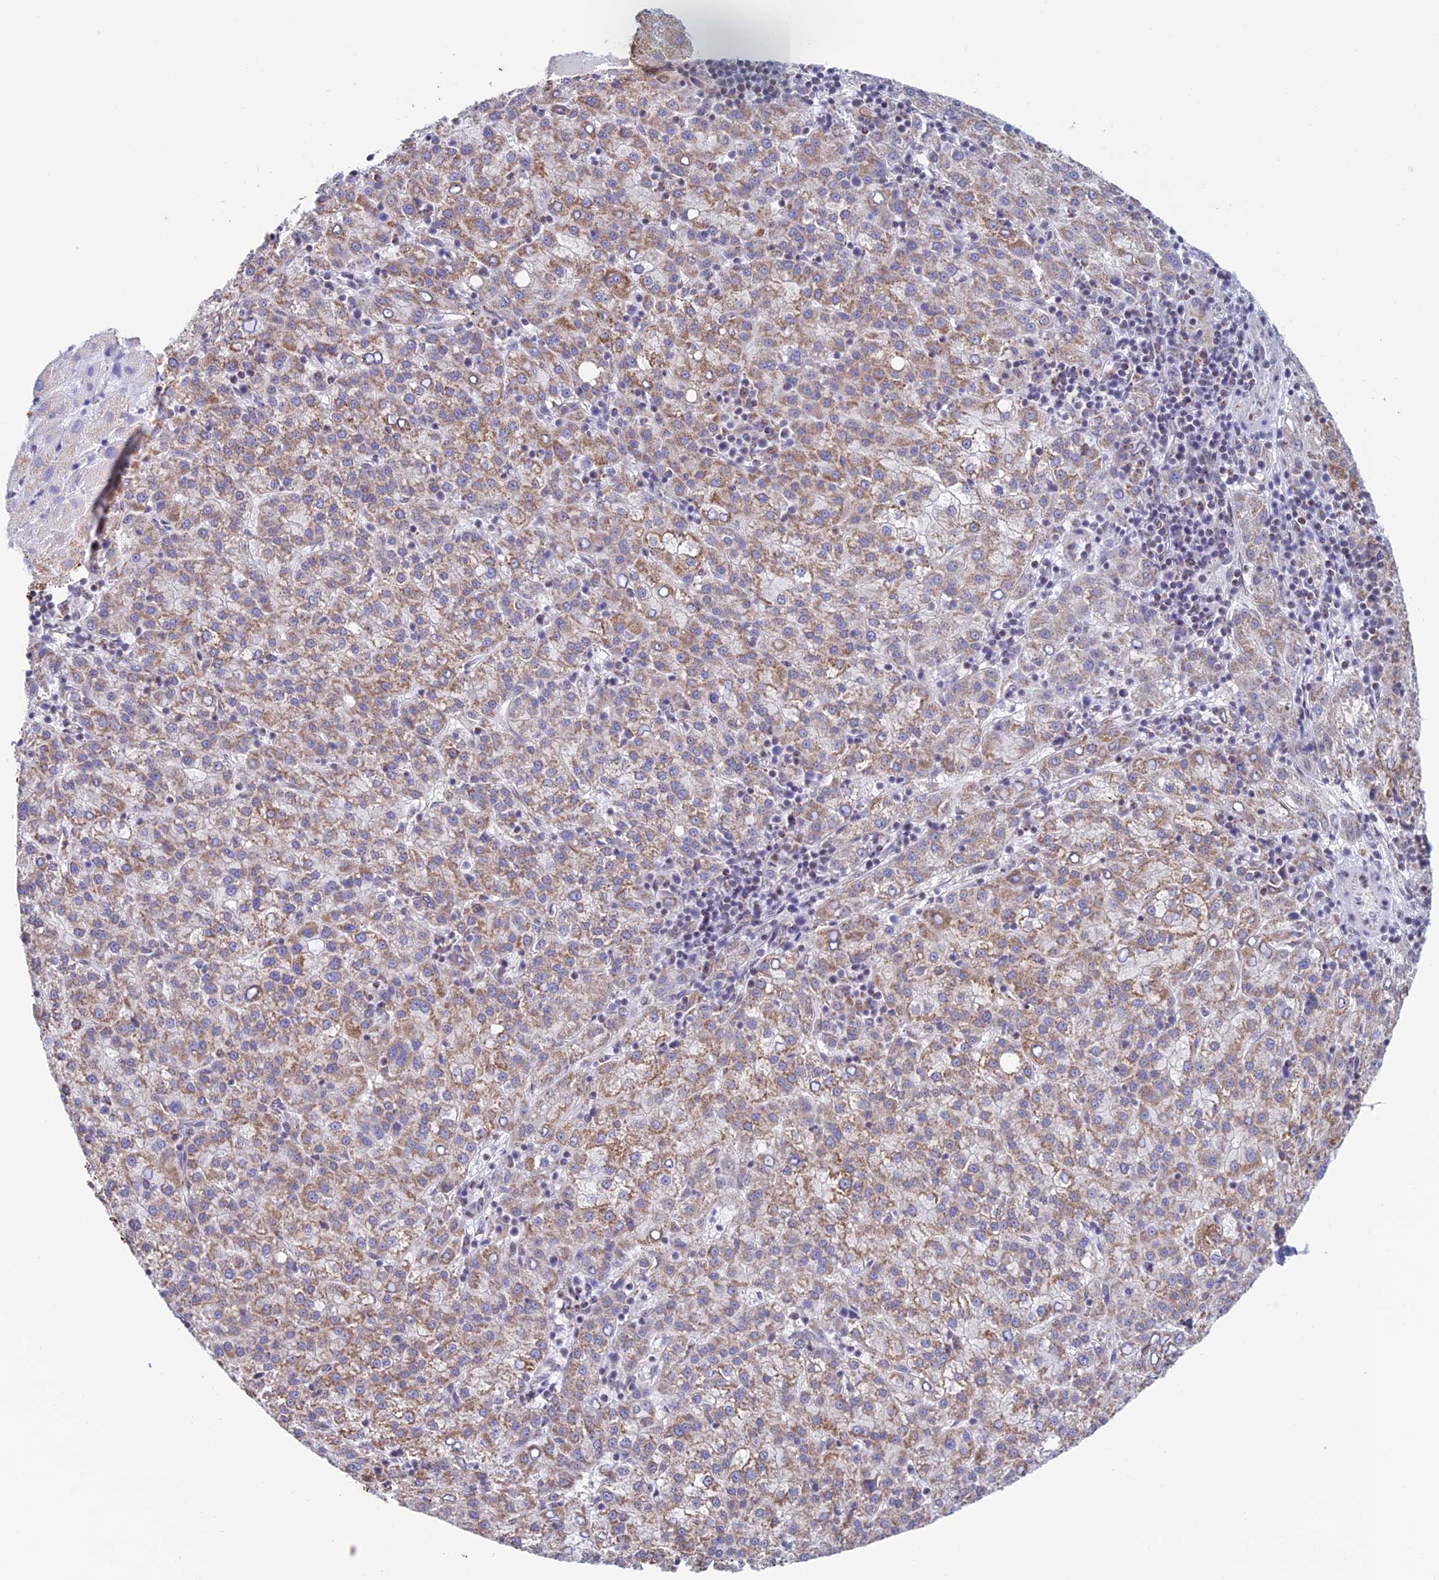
{"staining": {"intensity": "moderate", "quantity": ">75%", "location": "cytoplasmic/membranous"}, "tissue": "liver cancer", "cell_type": "Tumor cells", "image_type": "cancer", "snomed": [{"axis": "morphology", "description": "Carcinoma, Hepatocellular, NOS"}, {"axis": "topography", "description": "Liver"}], "caption": "Tumor cells reveal medium levels of moderate cytoplasmic/membranous staining in approximately >75% of cells in liver hepatocellular carcinoma.", "gene": "ZNG1B", "patient": {"sex": "female", "age": 58}}